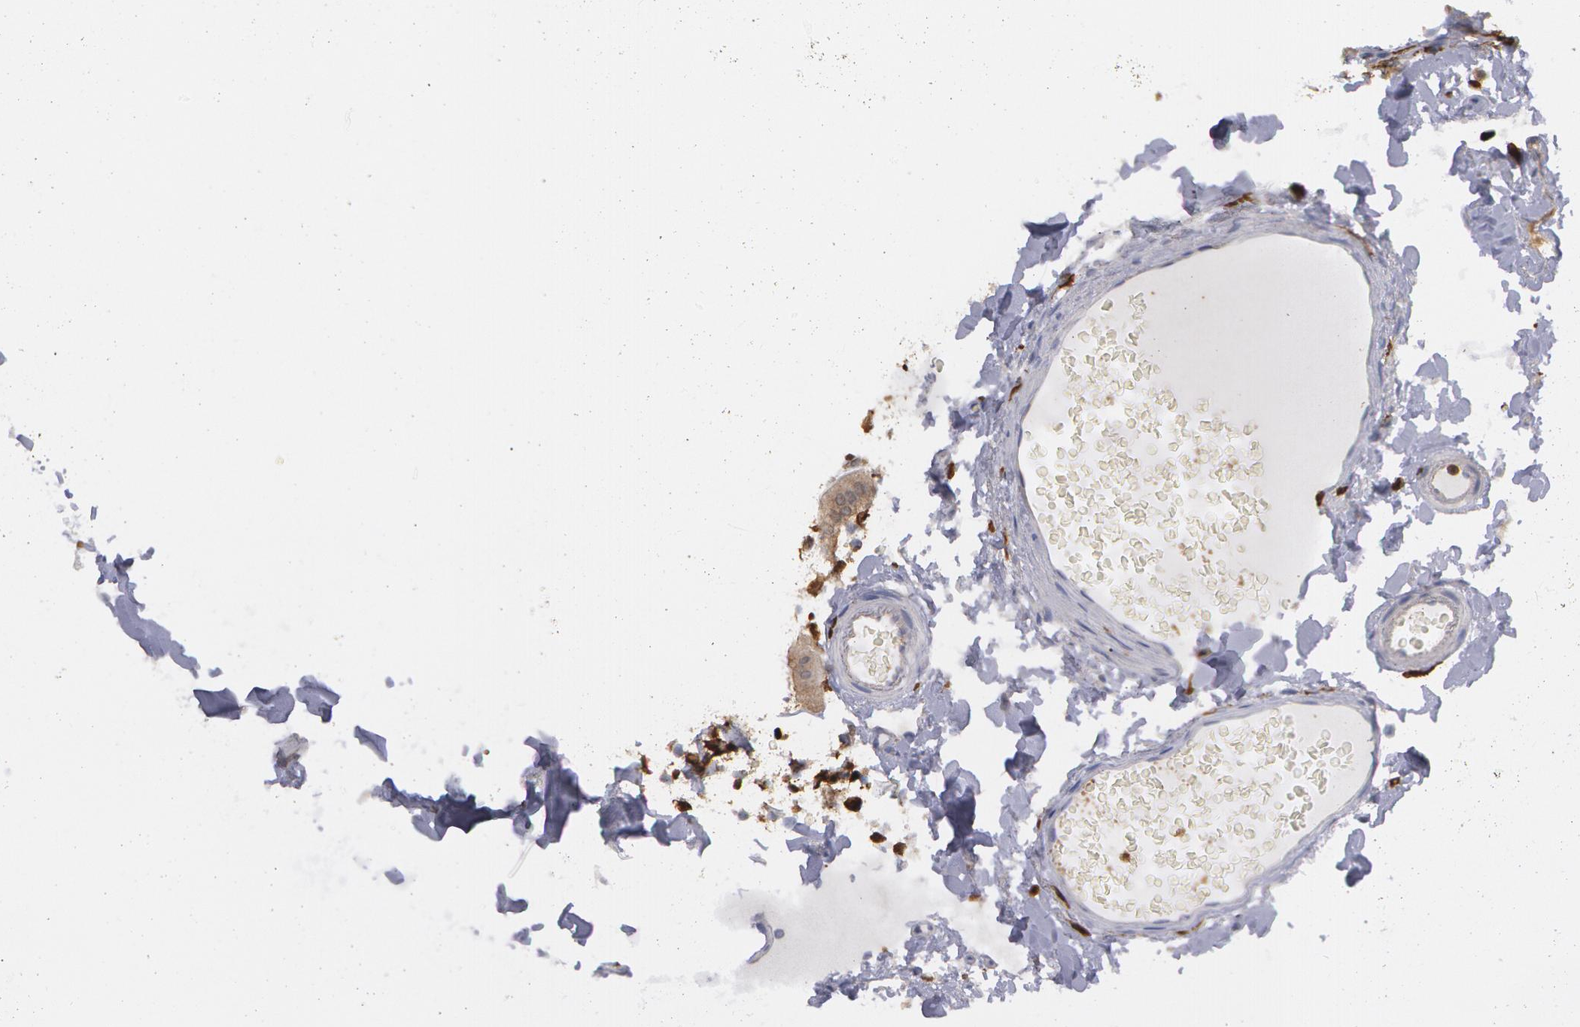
{"staining": {"intensity": "negative", "quantity": "none", "location": "none"}, "tissue": "colon", "cell_type": "Endothelial cells", "image_type": "normal", "snomed": [{"axis": "morphology", "description": "Normal tissue, NOS"}, {"axis": "topography", "description": "Smooth muscle"}, {"axis": "topography", "description": "Colon"}], "caption": "A high-resolution photomicrograph shows IHC staining of normal colon, which displays no significant staining in endothelial cells.", "gene": "SYK", "patient": {"sex": "male", "age": 67}}